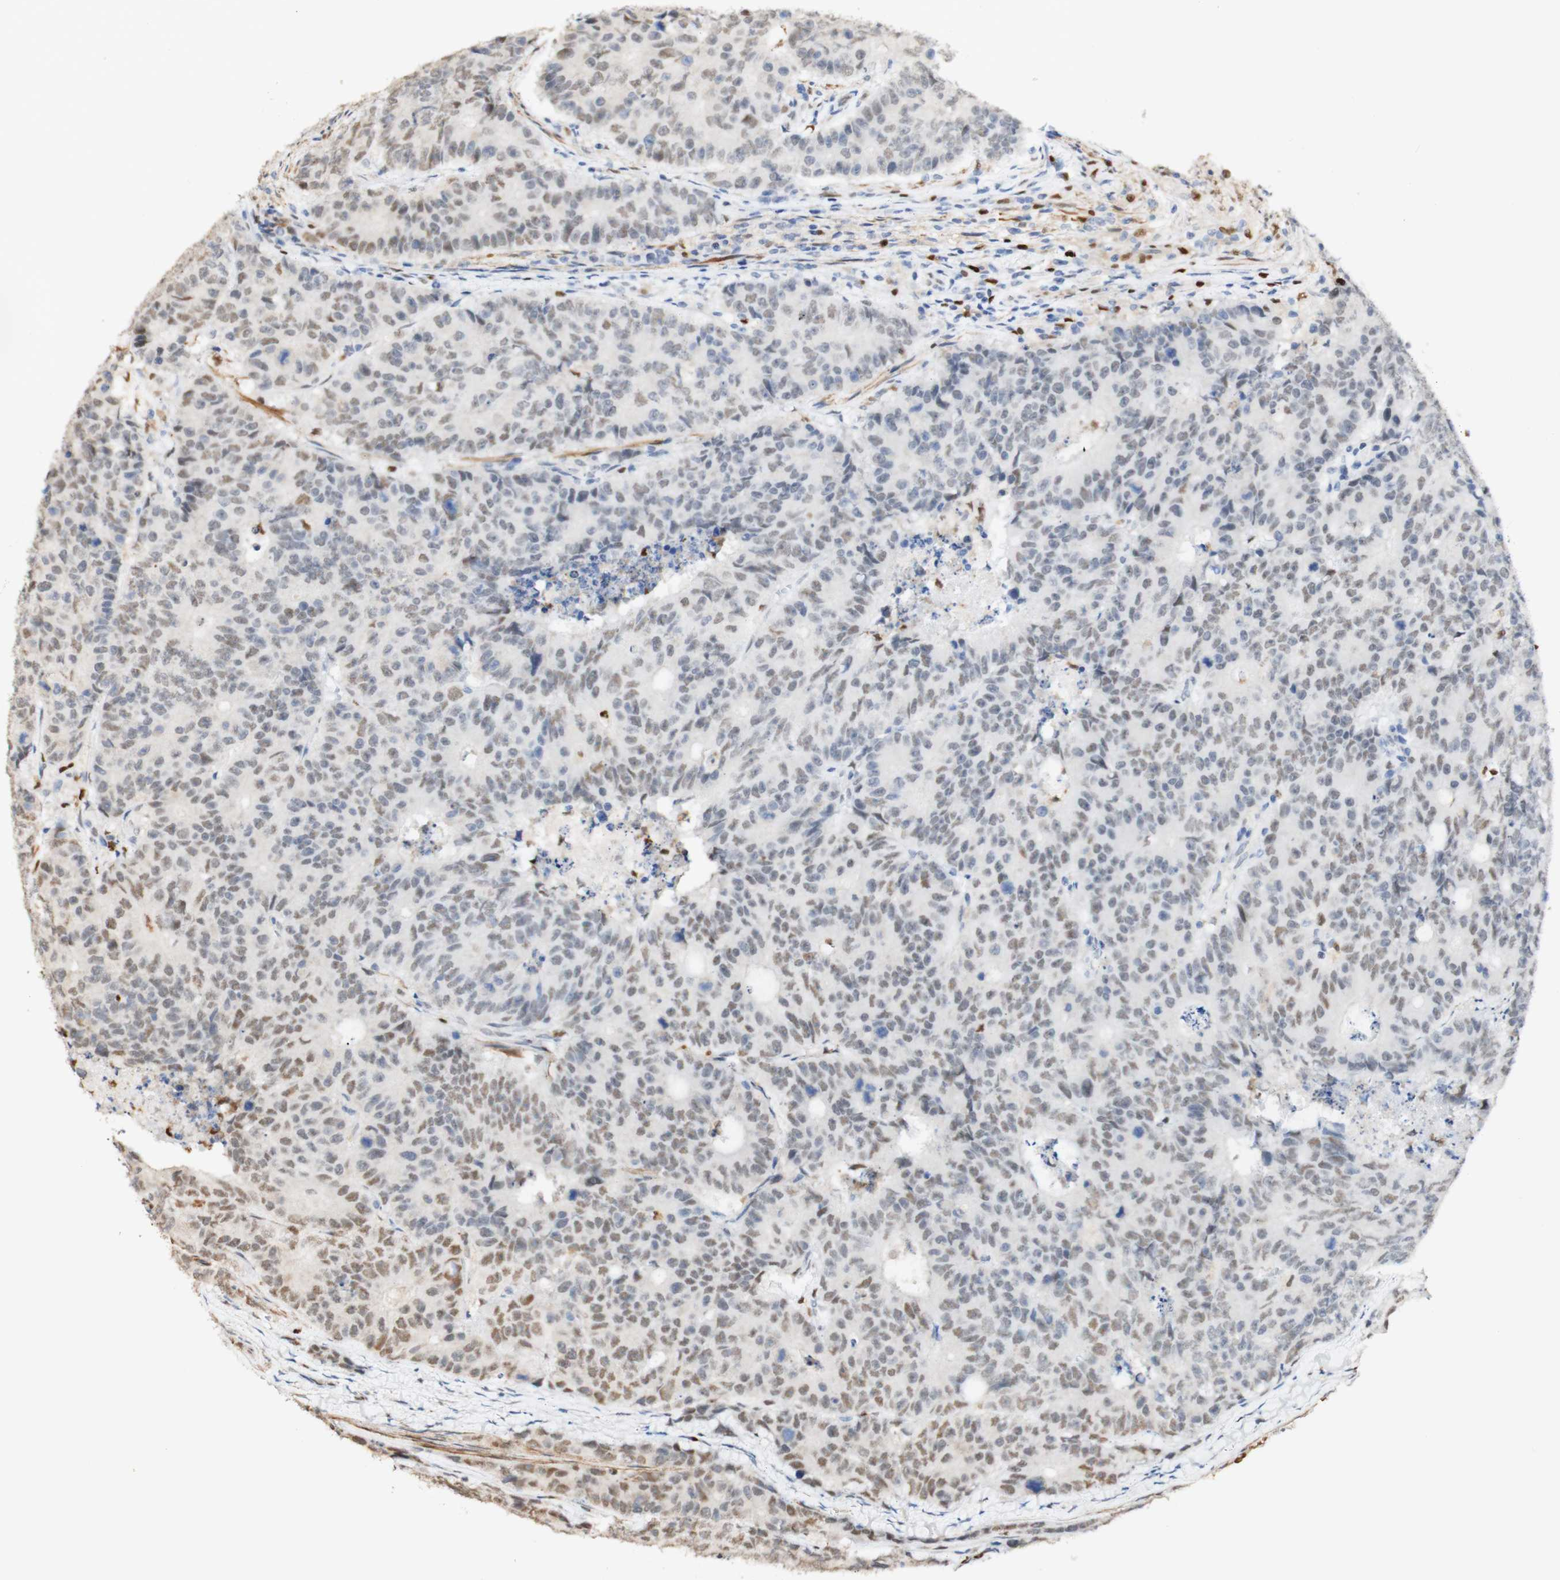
{"staining": {"intensity": "negative", "quantity": "none", "location": "none"}, "tissue": "colorectal cancer", "cell_type": "Tumor cells", "image_type": "cancer", "snomed": [{"axis": "morphology", "description": "Adenocarcinoma, NOS"}, {"axis": "topography", "description": "Colon"}], "caption": "This is an immunohistochemistry (IHC) histopathology image of human colorectal adenocarcinoma. There is no expression in tumor cells.", "gene": "MAP3K4", "patient": {"sex": "female", "age": 86}}